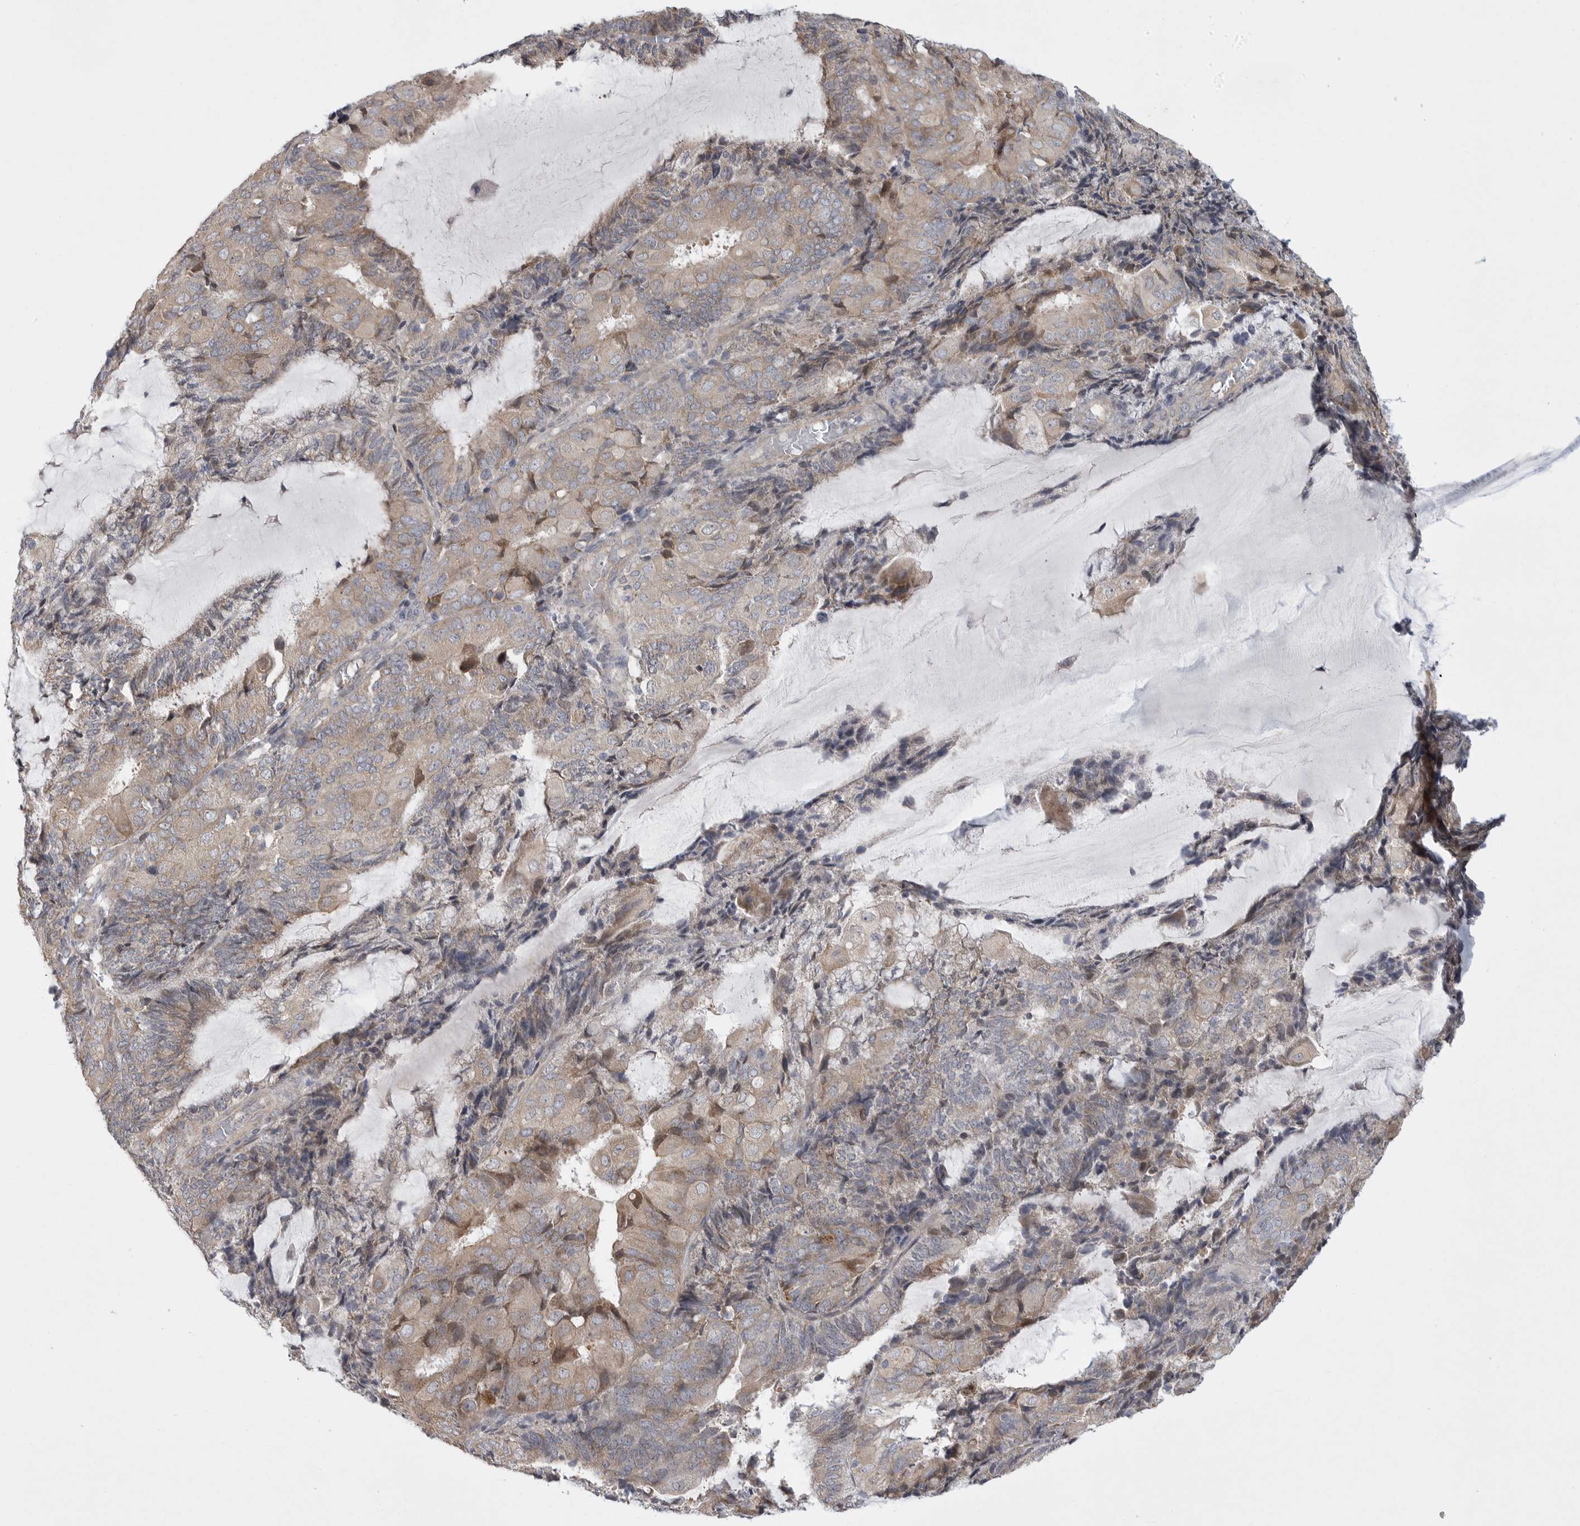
{"staining": {"intensity": "weak", "quantity": ">75%", "location": "cytoplasmic/membranous"}, "tissue": "endometrial cancer", "cell_type": "Tumor cells", "image_type": "cancer", "snomed": [{"axis": "morphology", "description": "Adenocarcinoma, NOS"}, {"axis": "topography", "description": "Endometrium"}], "caption": "There is low levels of weak cytoplasmic/membranous staining in tumor cells of adenocarcinoma (endometrial), as demonstrated by immunohistochemical staining (brown color).", "gene": "FBXO43", "patient": {"sex": "female", "age": 81}}